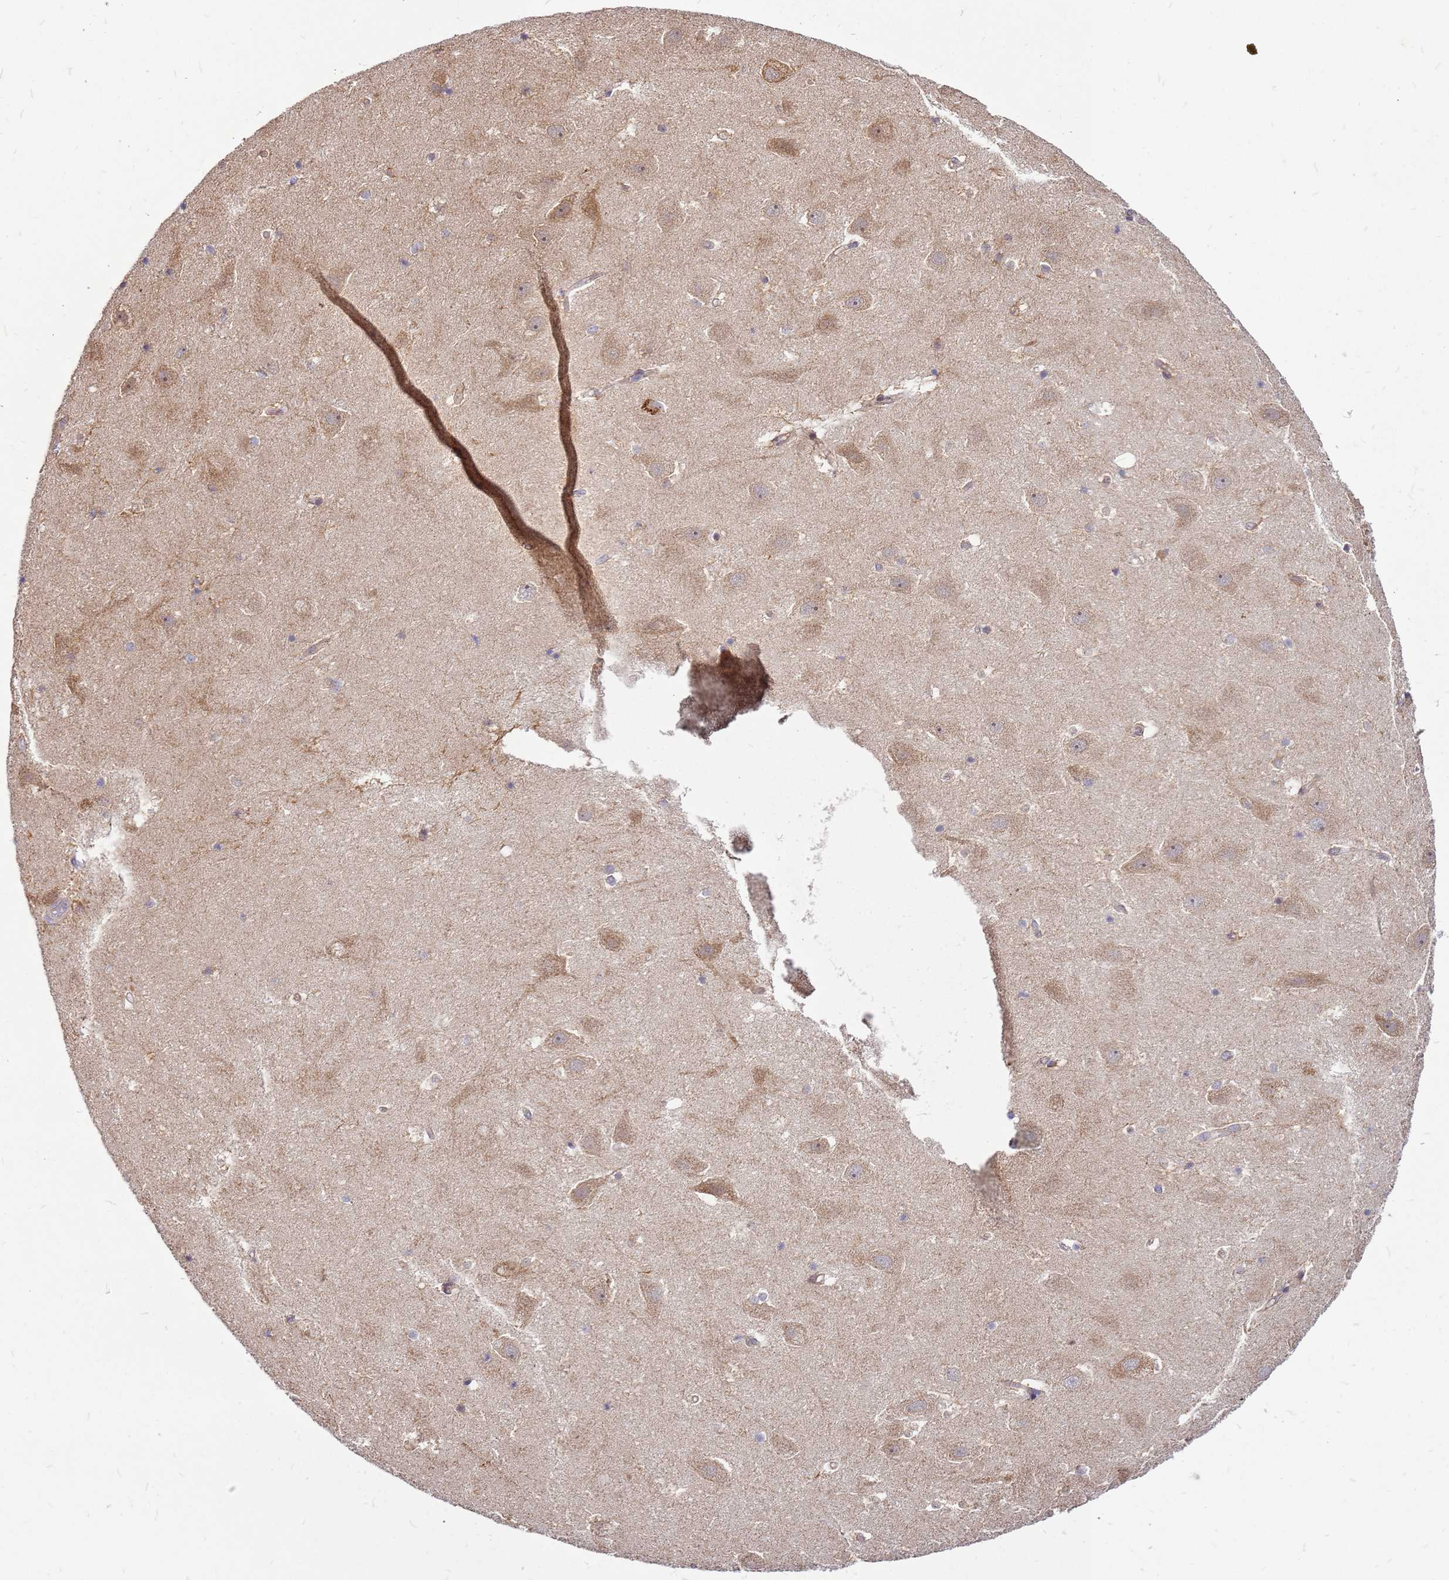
{"staining": {"intensity": "negative", "quantity": "none", "location": "none"}, "tissue": "hippocampus", "cell_type": "Glial cells", "image_type": "normal", "snomed": [{"axis": "morphology", "description": "Normal tissue, NOS"}, {"axis": "topography", "description": "Hippocampus"}], "caption": "This micrograph is of unremarkable hippocampus stained with immunohistochemistry to label a protein in brown with the nuclei are counter-stained blue. There is no expression in glial cells.", "gene": "CCDC159", "patient": {"sex": "female", "age": 52}}